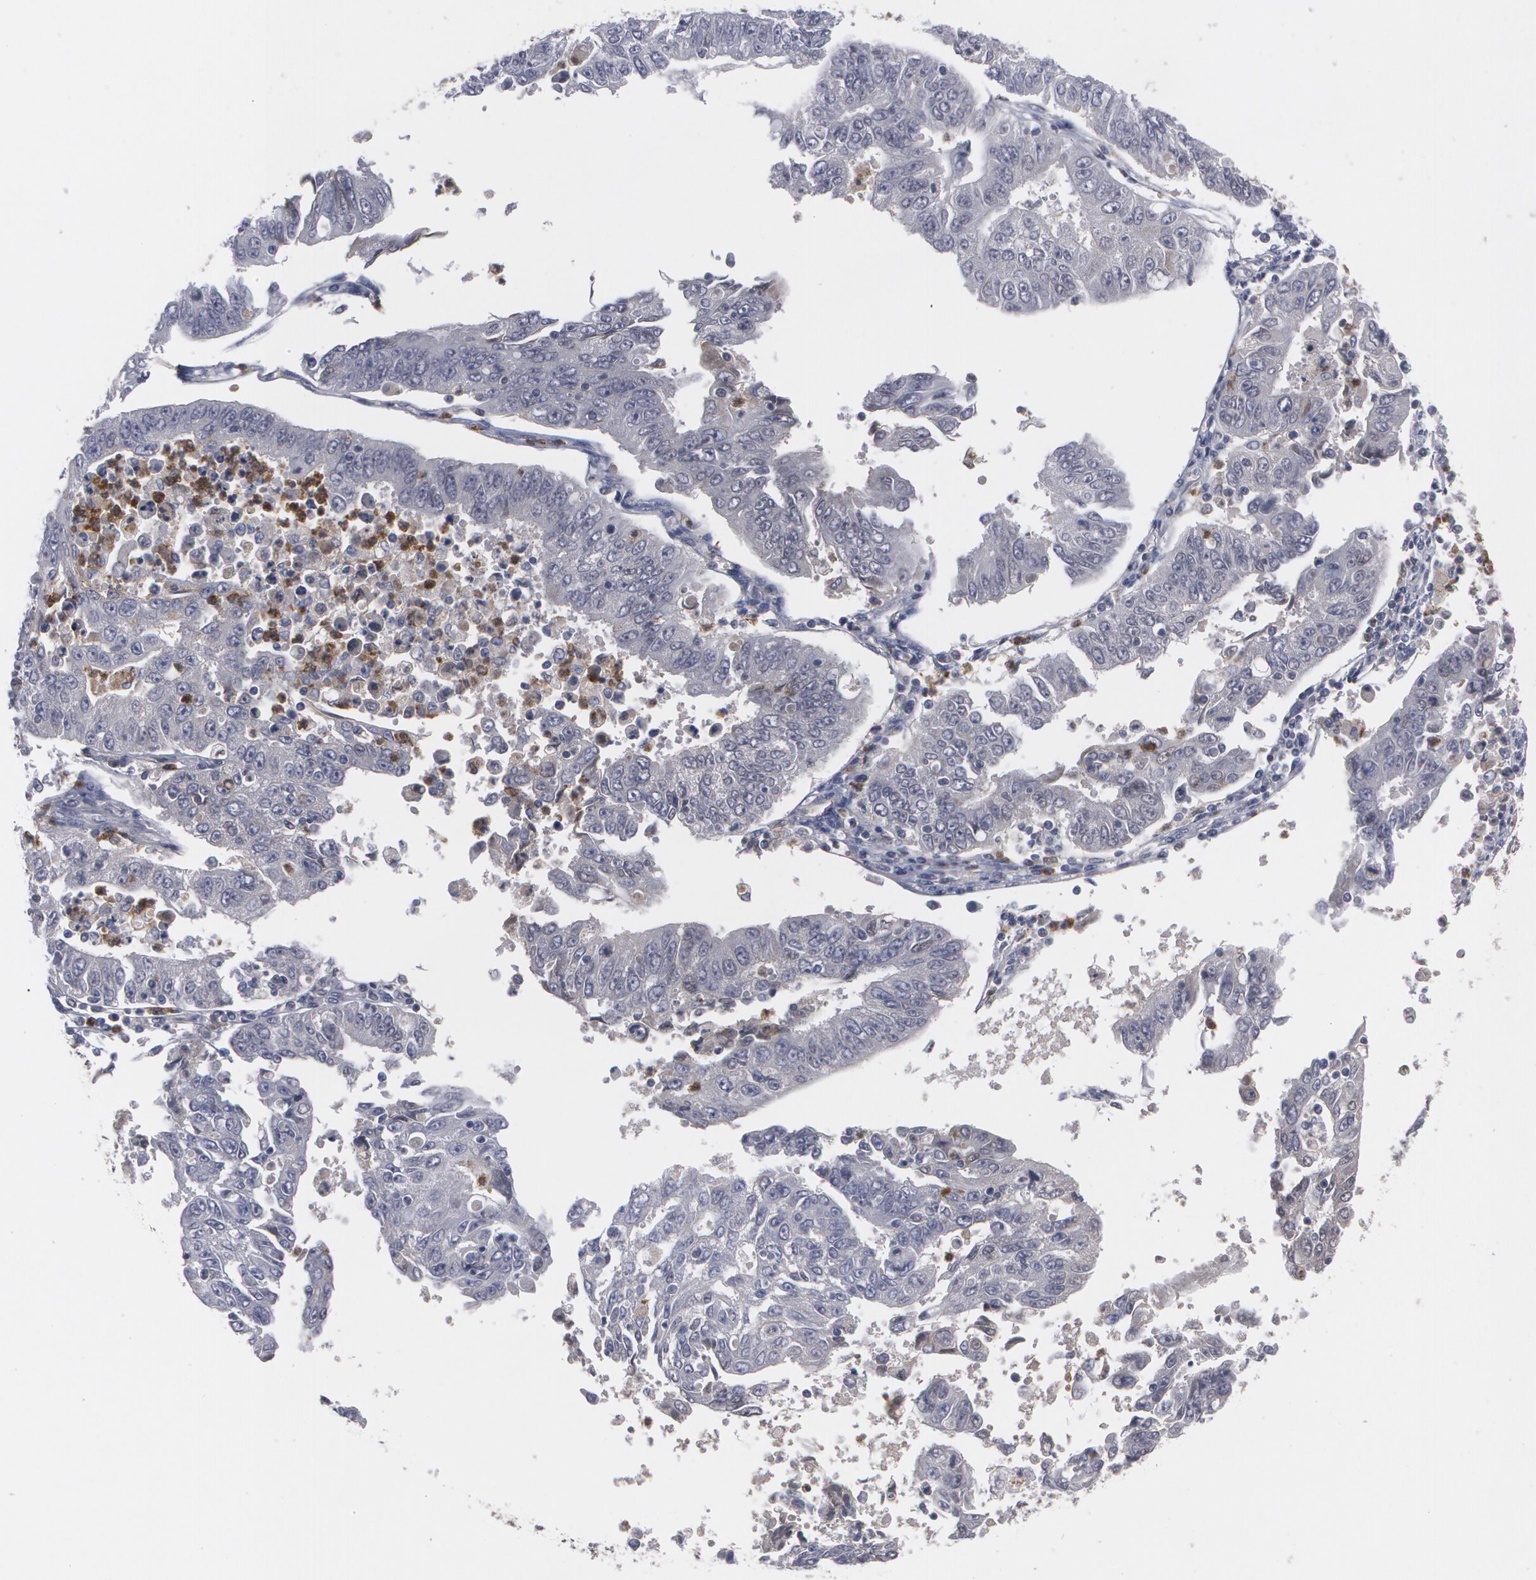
{"staining": {"intensity": "negative", "quantity": "none", "location": "none"}, "tissue": "endometrial cancer", "cell_type": "Tumor cells", "image_type": "cancer", "snomed": [{"axis": "morphology", "description": "Adenocarcinoma, NOS"}, {"axis": "topography", "description": "Endometrium"}], "caption": "Endometrial cancer was stained to show a protein in brown. There is no significant positivity in tumor cells.", "gene": "LRG1", "patient": {"sex": "female", "age": 63}}